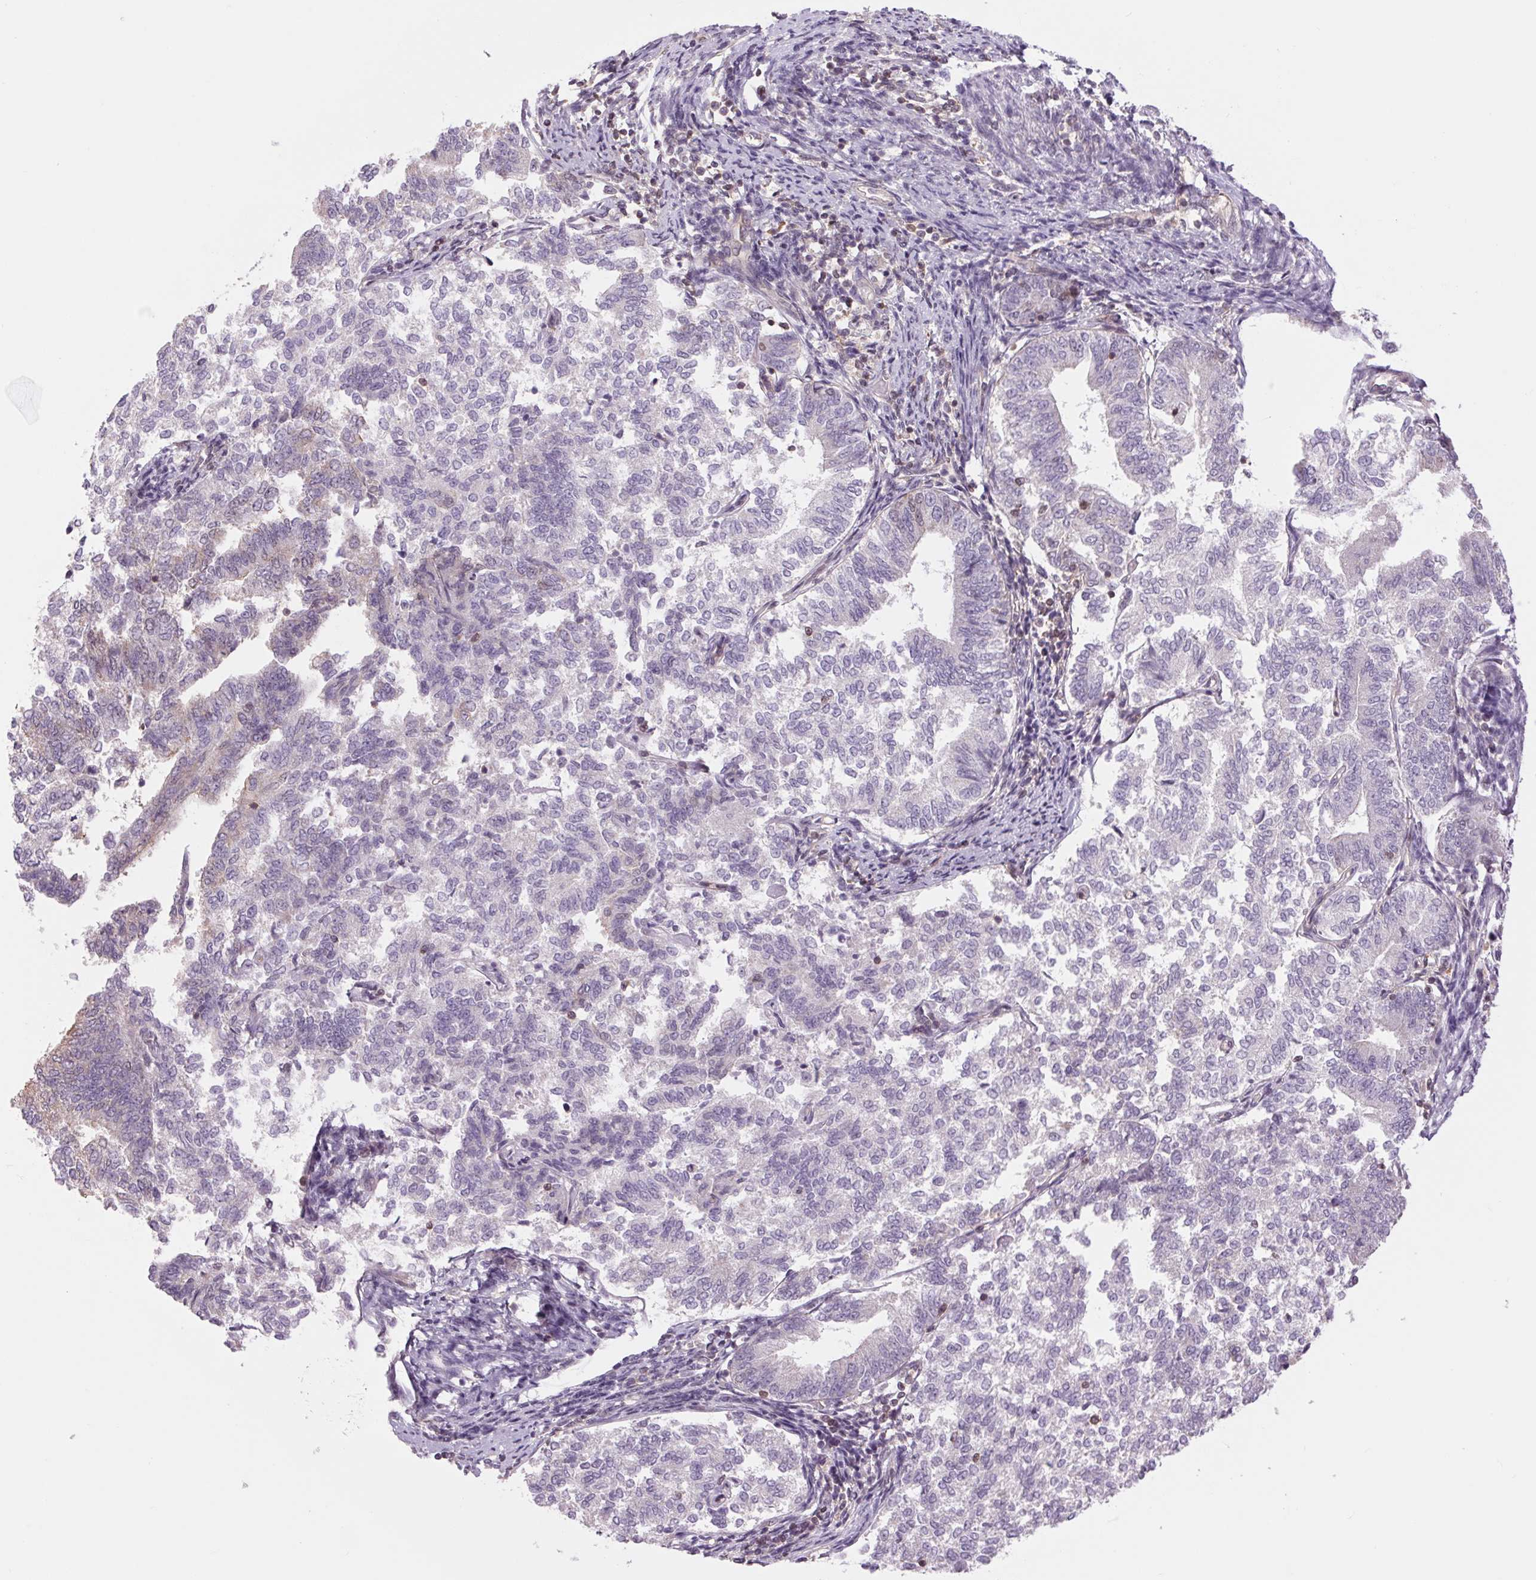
{"staining": {"intensity": "weak", "quantity": "<25%", "location": "cytoplasmic/membranous"}, "tissue": "endometrial cancer", "cell_type": "Tumor cells", "image_type": "cancer", "snomed": [{"axis": "morphology", "description": "Adenocarcinoma, NOS"}, {"axis": "topography", "description": "Endometrium"}], "caption": "High magnification brightfield microscopy of endometrial cancer stained with DAB (brown) and counterstained with hematoxylin (blue): tumor cells show no significant positivity.", "gene": "SH3RF2", "patient": {"sex": "female", "age": 65}}